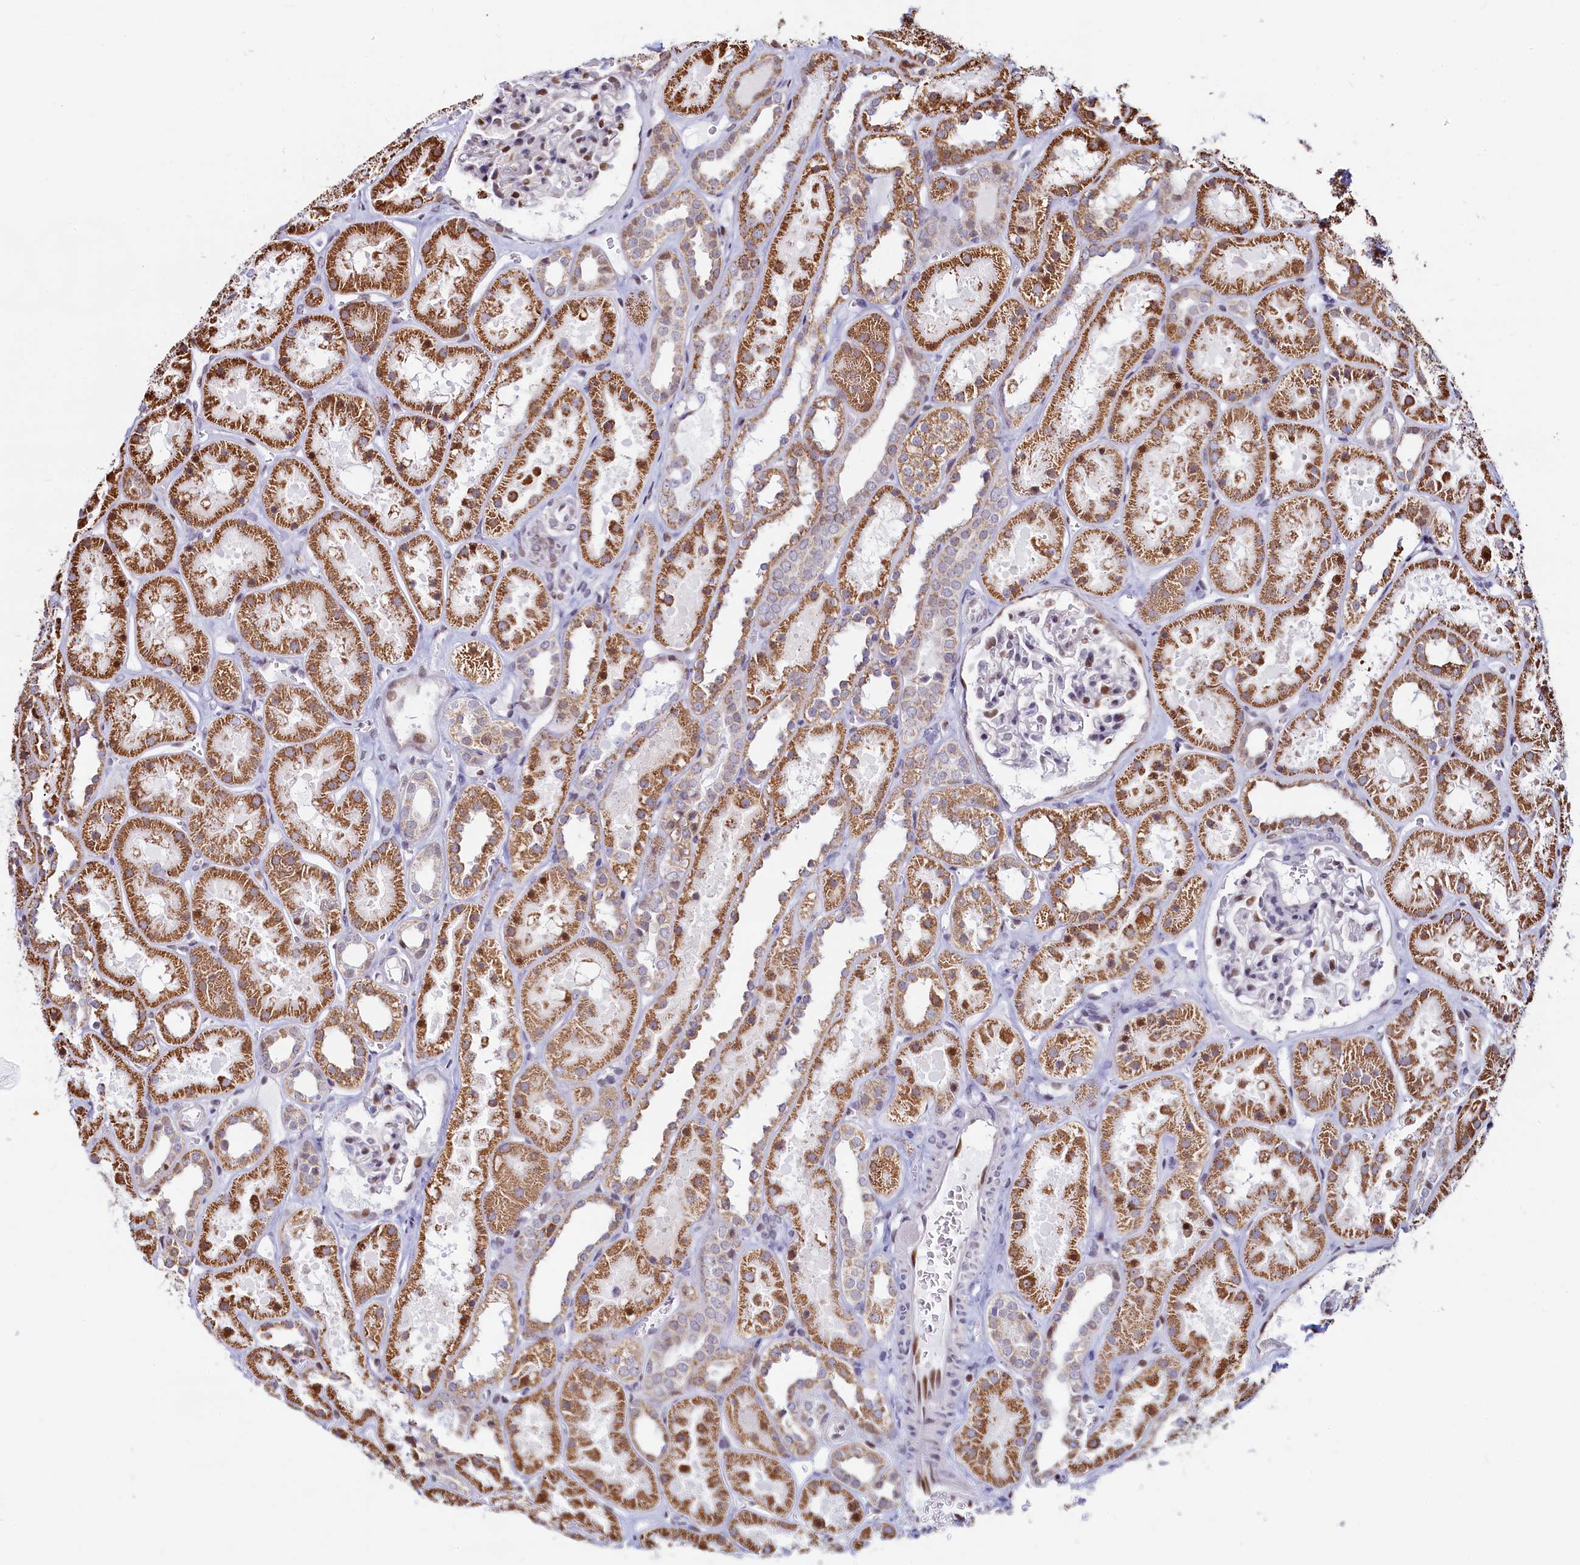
{"staining": {"intensity": "moderate", "quantity": "25%-75%", "location": "nuclear"}, "tissue": "kidney", "cell_type": "Cells in glomeruli", "image_type": "normal", "snomed": [{"axis": "morphology", "description": "Normal tissue, NOS"}, {"axis": "topography", "description": "Kidney"}], "caption": "The photomicrograph demonstrates a brown stain indicating the presence of a protein in the nuclear of cells in glomeruli in kidney. (brown staining indicates protein expression, while blue staining denotes nuclei).", "gene": "HDGFL3", "patient": {"sex": "female", "age": 41}}